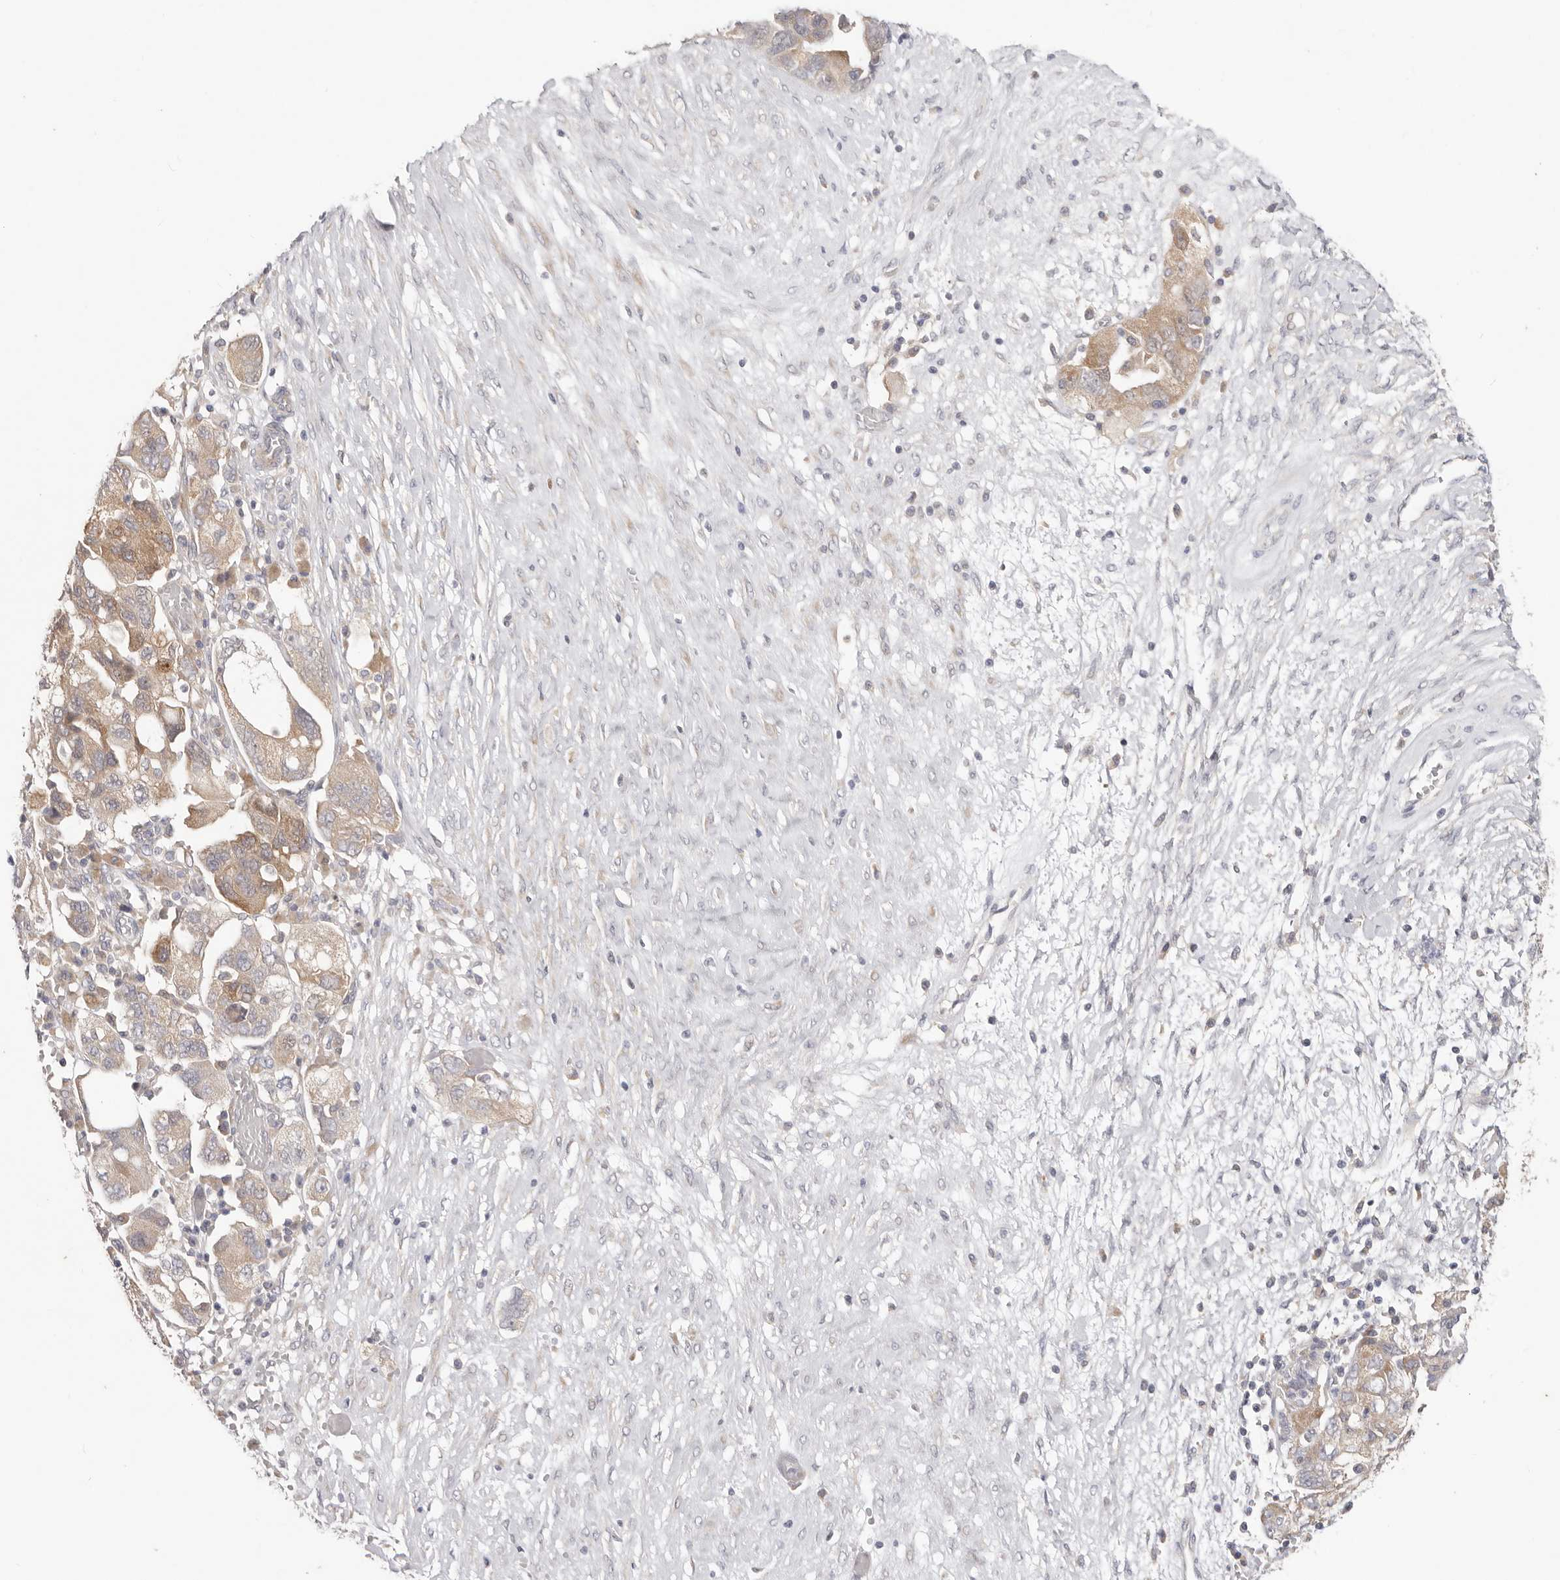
{"staining": {"intensity": "moderate", "quantity": "25%-75%", "location": "cytoplasmic/membranous"}, "tissue": "ovarian cancer", "cell_type": "Tumor cells", "image_type": "cancer", "snomed": [{"axis": "morphology", "description": "Carcinoma, NOS"}, {"axis": "morphology", "description": "Cystadenocarcinoma, serous, NOS"}, {"axis": "topography", "description": "Ovary"}], "caption": "This is a photomicrograph of immunohistochemistry staining of carcinoma (ovarian), which shows moderate positivity in the cytoplasmic/membranous of tumor cells.", "gene": "WDR77", "patient": {"sex": "female", "age": 69}}